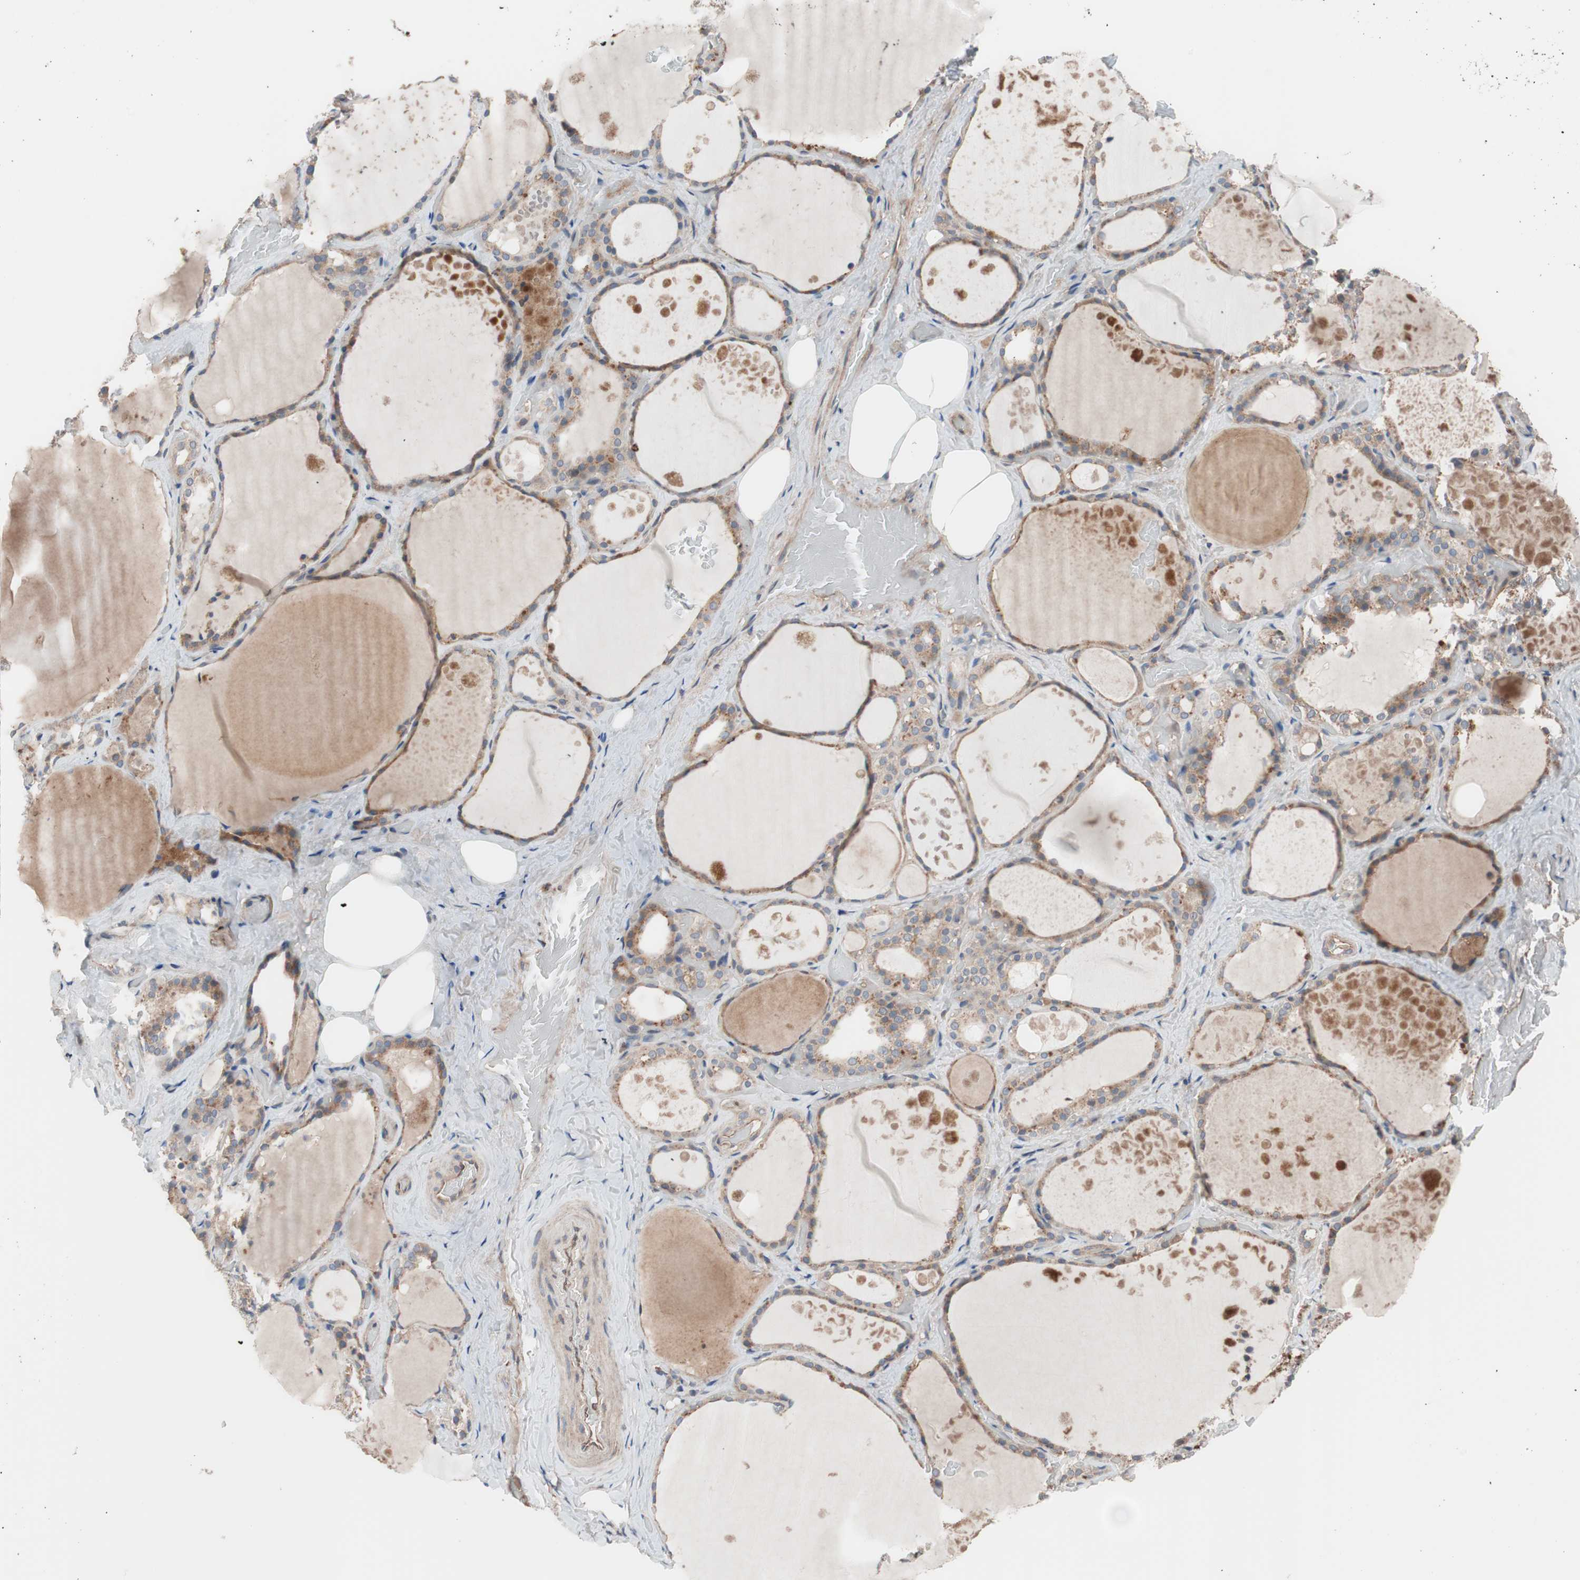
{"staining": {"intensity": "moderate", "quantity": ">75%", "location": "cytoplasmic/membranous"}, "tissue": "thyroid gland", "cell_type": "Glandular cells", "image_type": "normal", "snomed": [{"axis": "morphology", "description": "Normal tissue, NOS"}, {"axis": "topography", "description": "Thyroid gland"}], "caption": "Protein staining by IHC exhibits moderate cytoplasmic/membranous positivity in about >75% of glandular cells in benign thyroid gland. (DAB IHC, brown staining for protein, blue staining for nuclei).", "gene": "SDC4", "patient": {"sex": "male", "age": 61}}